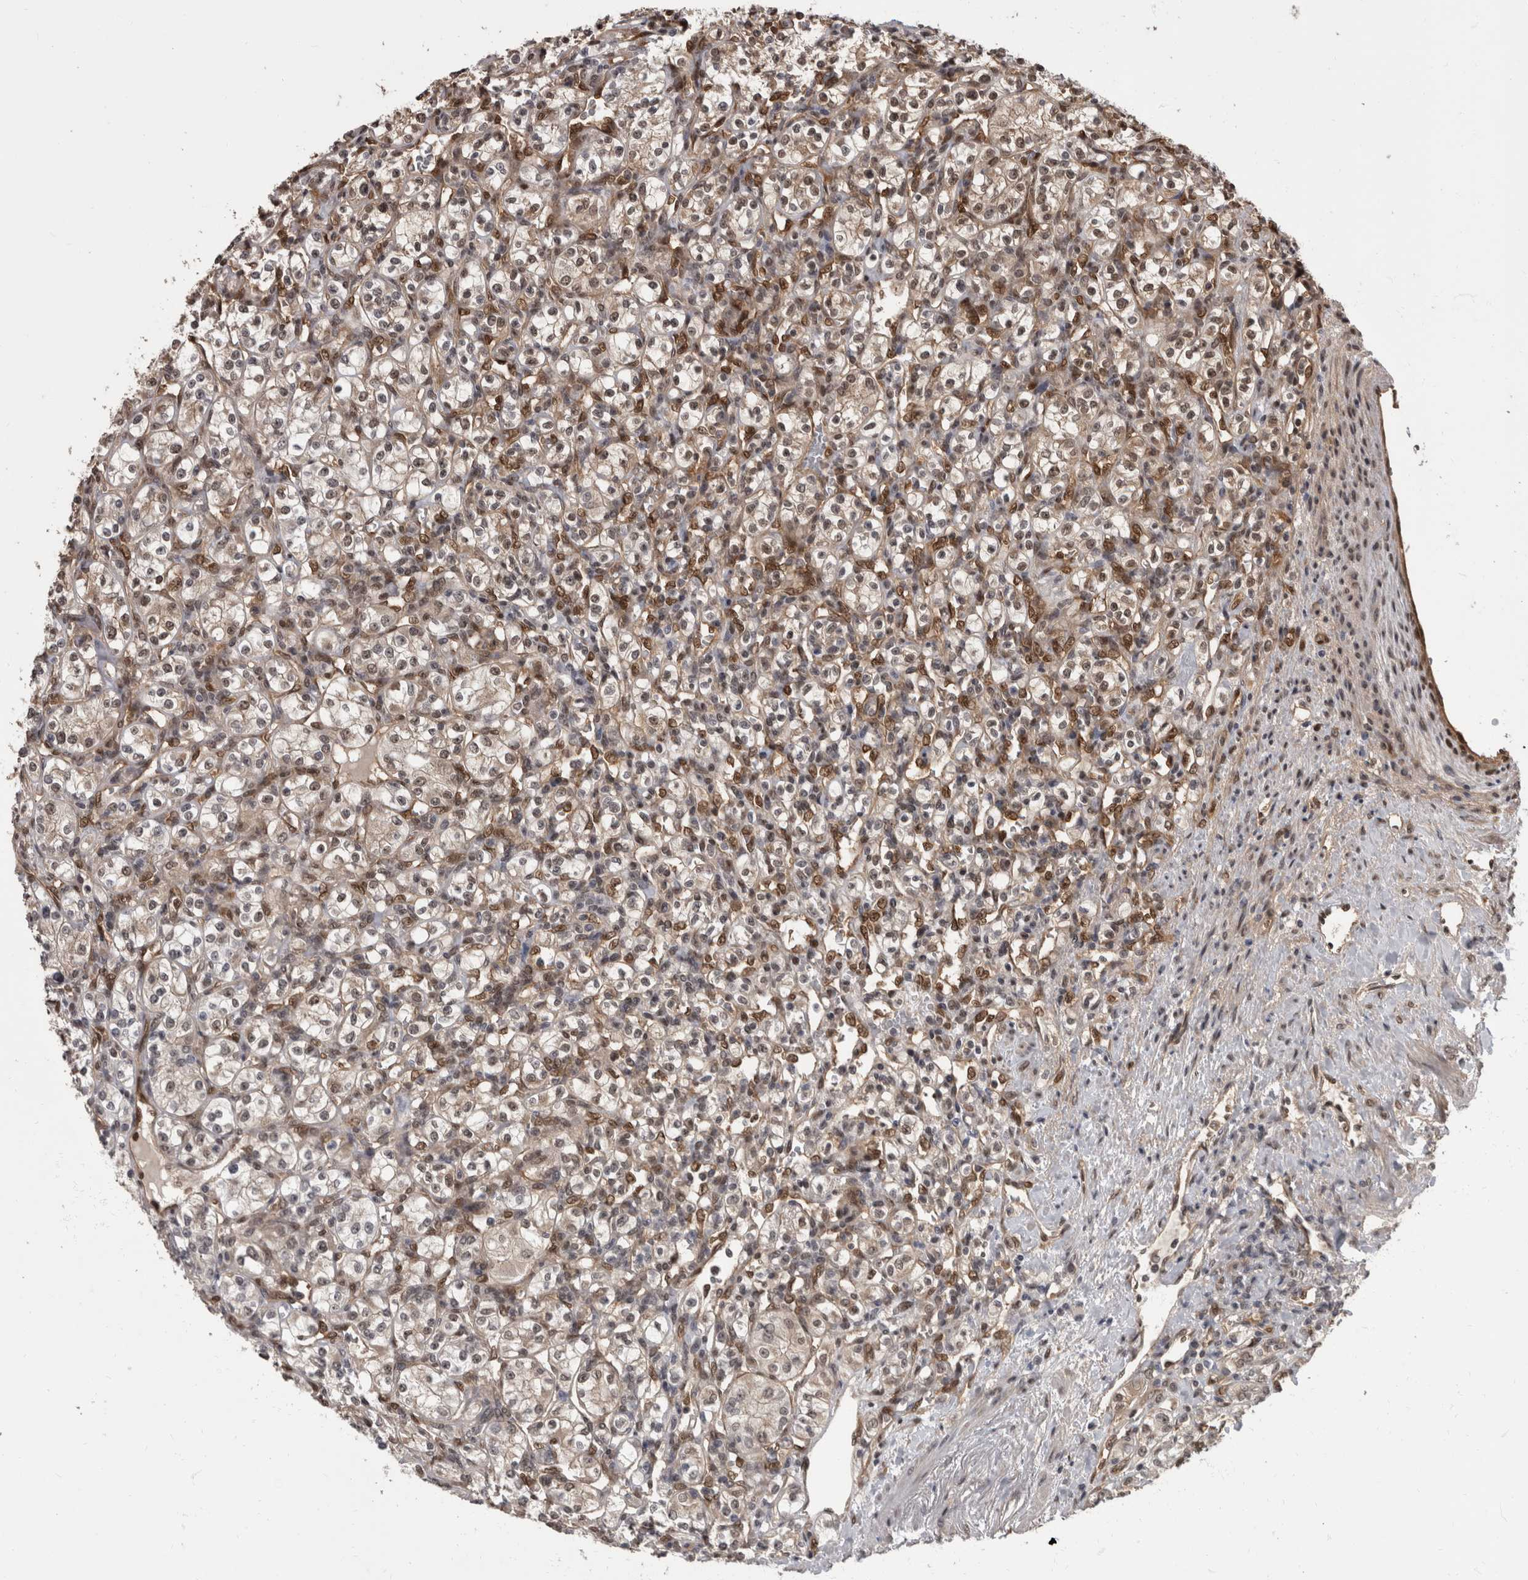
{"staining": {"intensity": "weak", "quantity": "25%-75%", "location": "nuclear"}, "tissue": "renal cancer", "cell_type": "Tumor cells", "image_type": "cancer", "snomed": [{"axis": "morphology", "description": "Adenocarcinoma, NOS"}, {"axis": "topography", "description": "Kidney"}], "caption": "Protein staining shows weak nuclear positivity in approximately 25%-75% of tumor cells in renal cancer.", "gene": "AKT3", "patient": {"sex": "male", "age": 77}}